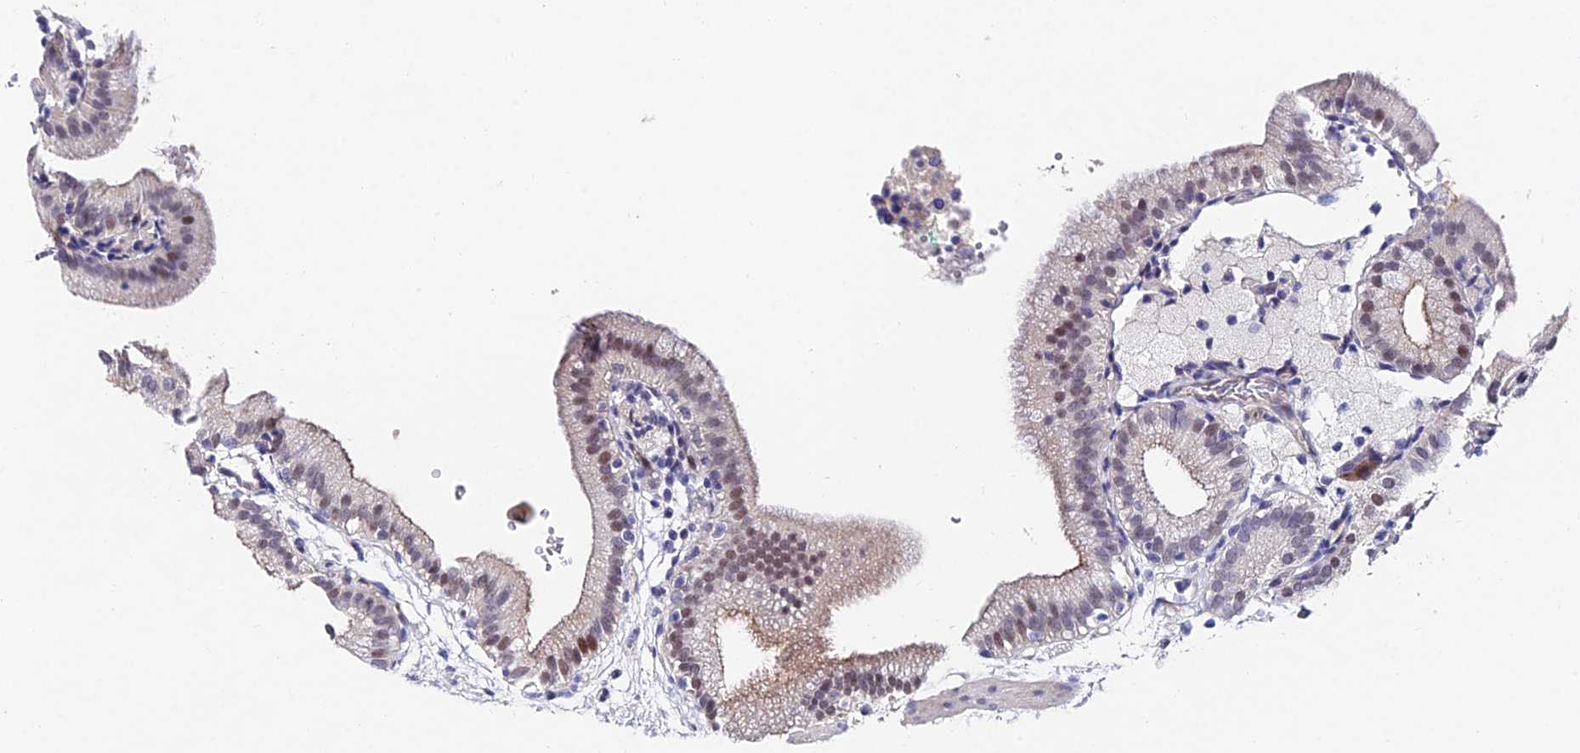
{"staining": {"intensity": "weak", "quantity": "25%-75%", "location": "nuclear"}, "tissue": "gallbladder", "cell_type": "Glandular cells", "image_type": "normal", "snomed": [{"axis": "morphology", "description": "Normal tissue, NOS"}, {"axis": "topography", "description": "Gallbladder"}], "caption": "Glandular cells show low levels of weak nuclear expression in about 25%-75% of cells in normal gallbladder.", "gene": "TRIM24", "patient": {"sex": "male", "age": 55}}